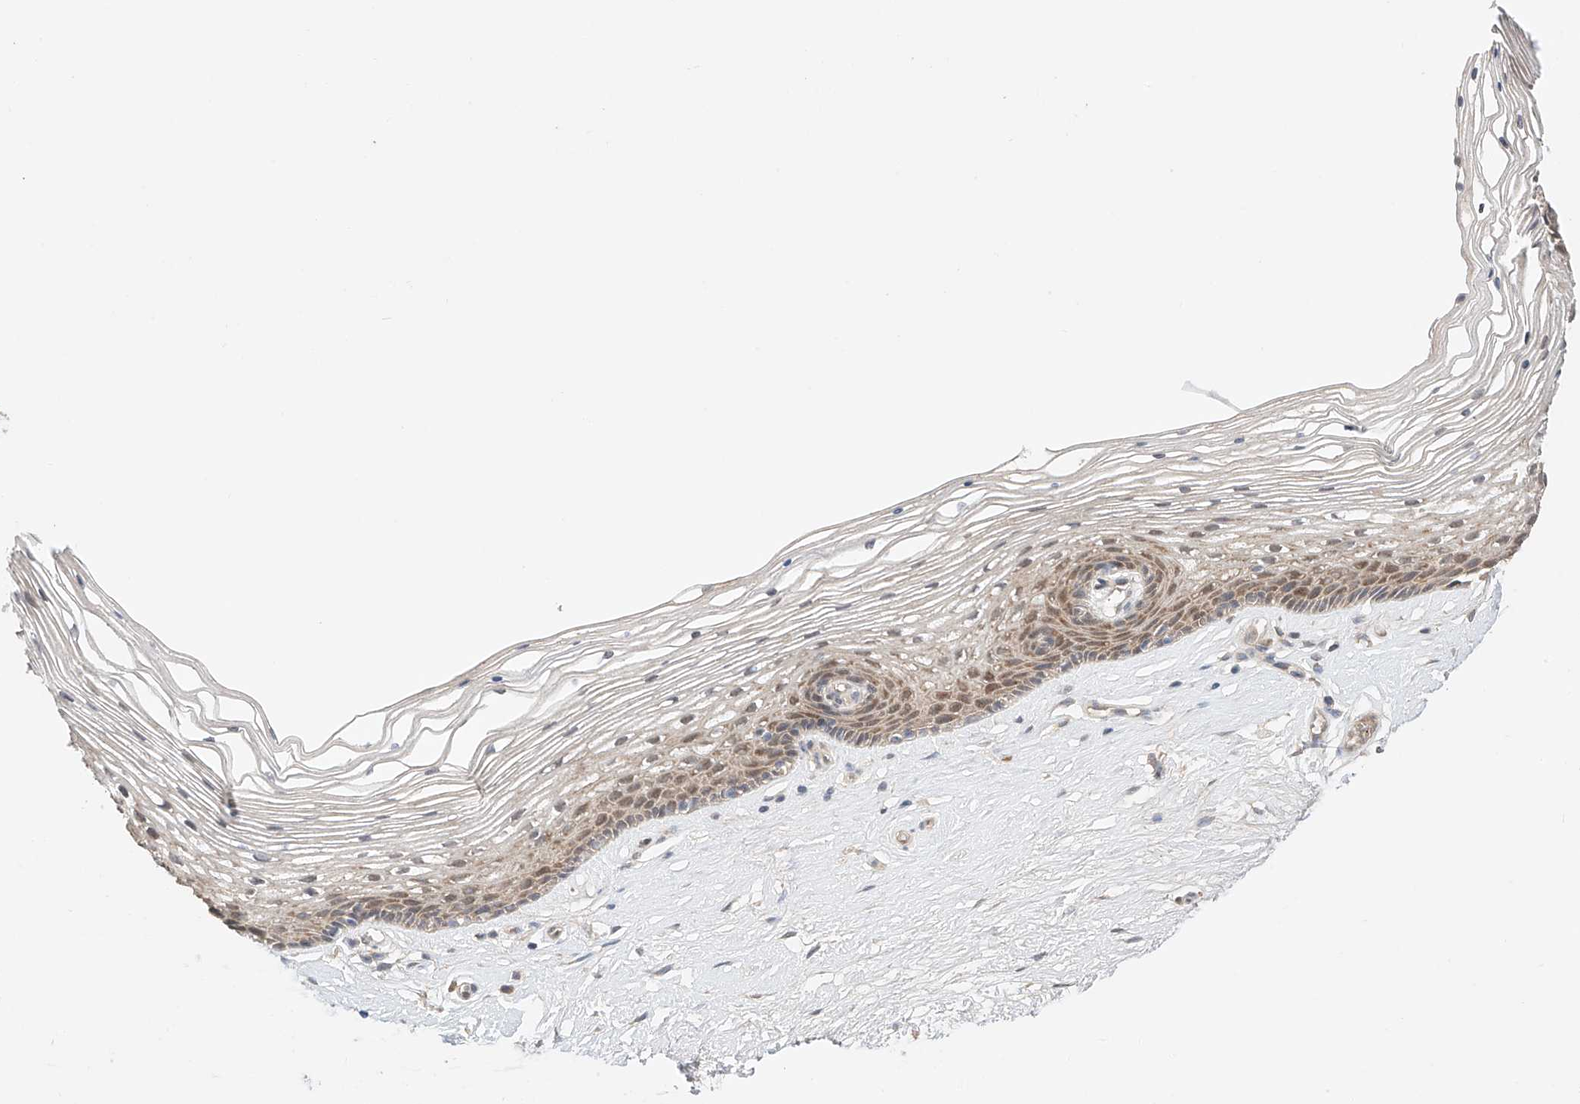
{"staining": {"intensity": "moderate", "quantity": "<25%", "location": "cytoplasmic/membranous,nuclear"}, "tissue": "vagina", "cell_type": "Squamous epithelial cells", "image_type": "normal", "snomed": [{"axis": "morphology", "description": "Normal tissue, NOS"}, {"axis": "topography", "description": "Vagina"}], "caption": "Squamous epithelial cells exhibit moderate cytoplasmic/membranous,nuclear positivity in about <25% of cells in benign vagina. (Brightfield microscopy of DAB IHC at high magnification).", "gene": "ZFHX2", "patient": {"sex": "female", "age": 46}}